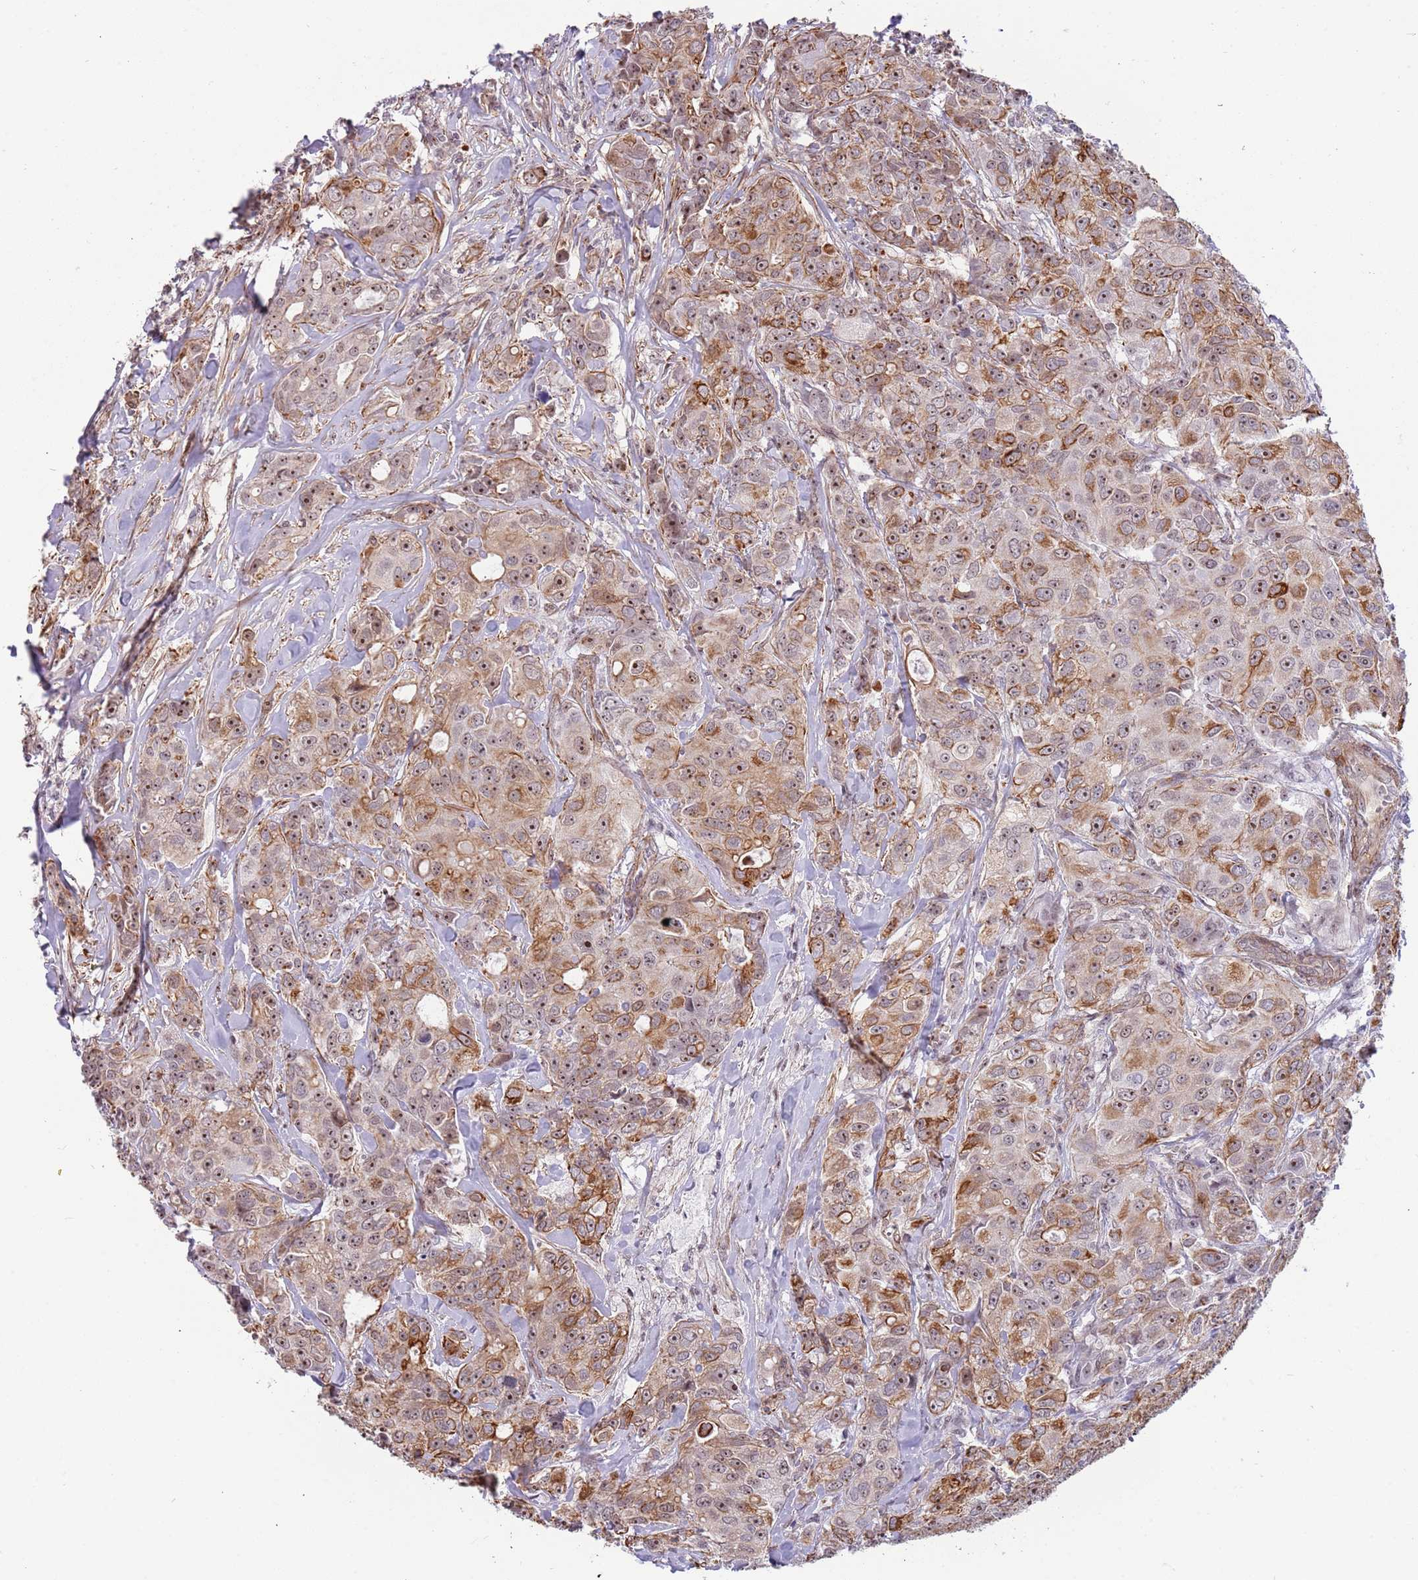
{"staining": {"intensity": "moderate", "quantity": ">75%", "location": "cytoplasmic/membranous,nuclear"}, "tissue": "breast cancer", "cell_type": "Tumor cells", "image_type": "cancer", "snomed": [{"axis": "morphology", "description": "Duct carcinoma"}, {"axis": "topography", "description": "Breast"}], "caption": "The immunohistochemical stain shows moderate cytoplasmic/membranous and nuclear staining in tumor cells of breast cancer (intraductal carcinoma) tissue.", "gene": "LRMDA", "patient": {"sex": "female", "age": 43}}